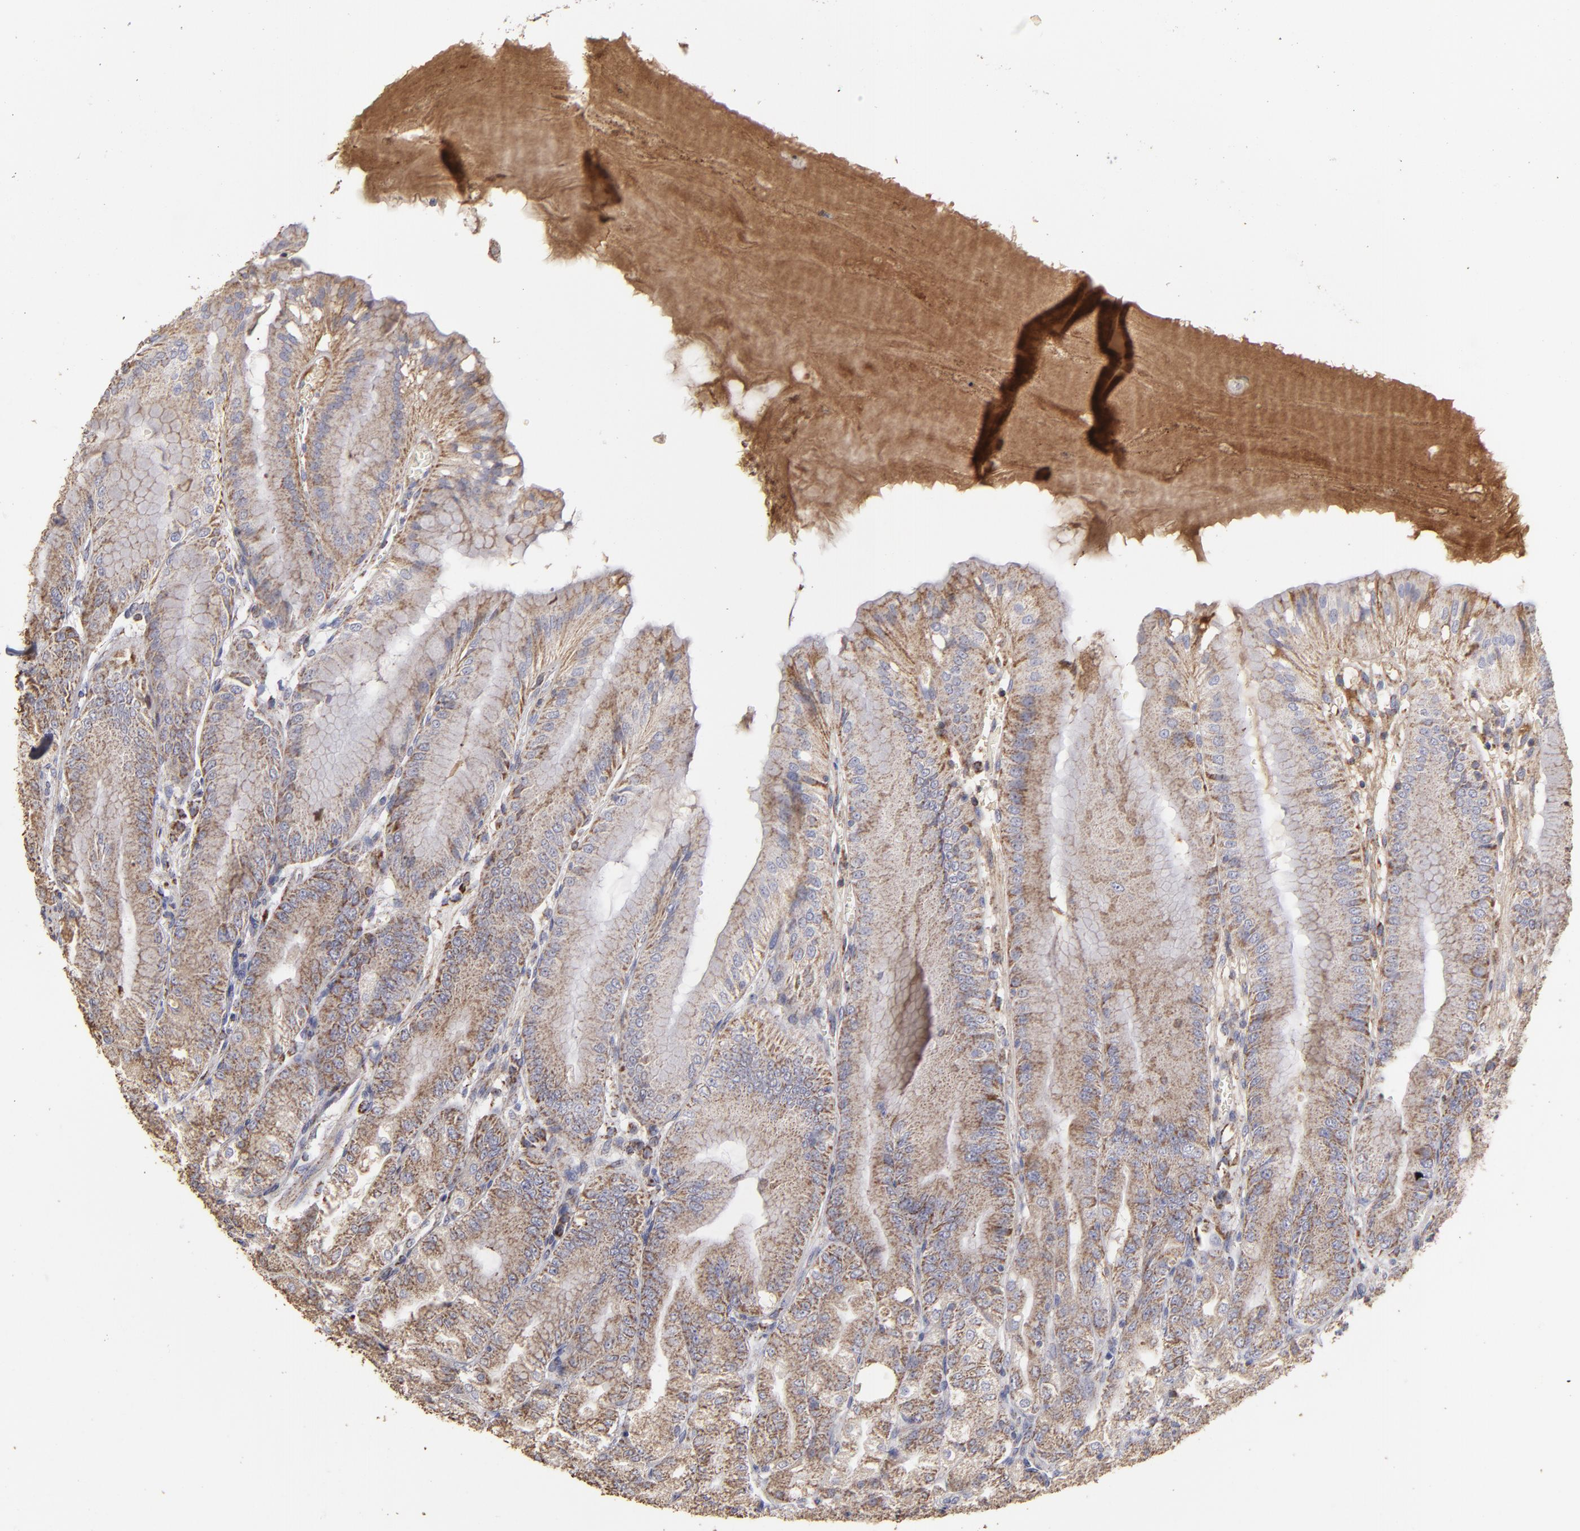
{"staining": {"intensity": "moderate", "quantity": ">75%", "location": "cytoplasmic/membranous"}, "tissue": "stomach", "cell_type": "Glandular cells", "image_type": "normal", "snomed": [{"axis": "morphology", "description": "Normal tissue, NOS"}, {"axis": "topography", "description": "Stomach, lower"}], "caption": "Stomach stained with immunohistochemistry (IHC) demonstrates moderate cytoplasmic/membranous expression in about >75% of glandular cells.", "gene": "CFB", "patient": {"sex": "male", "age": 71}}